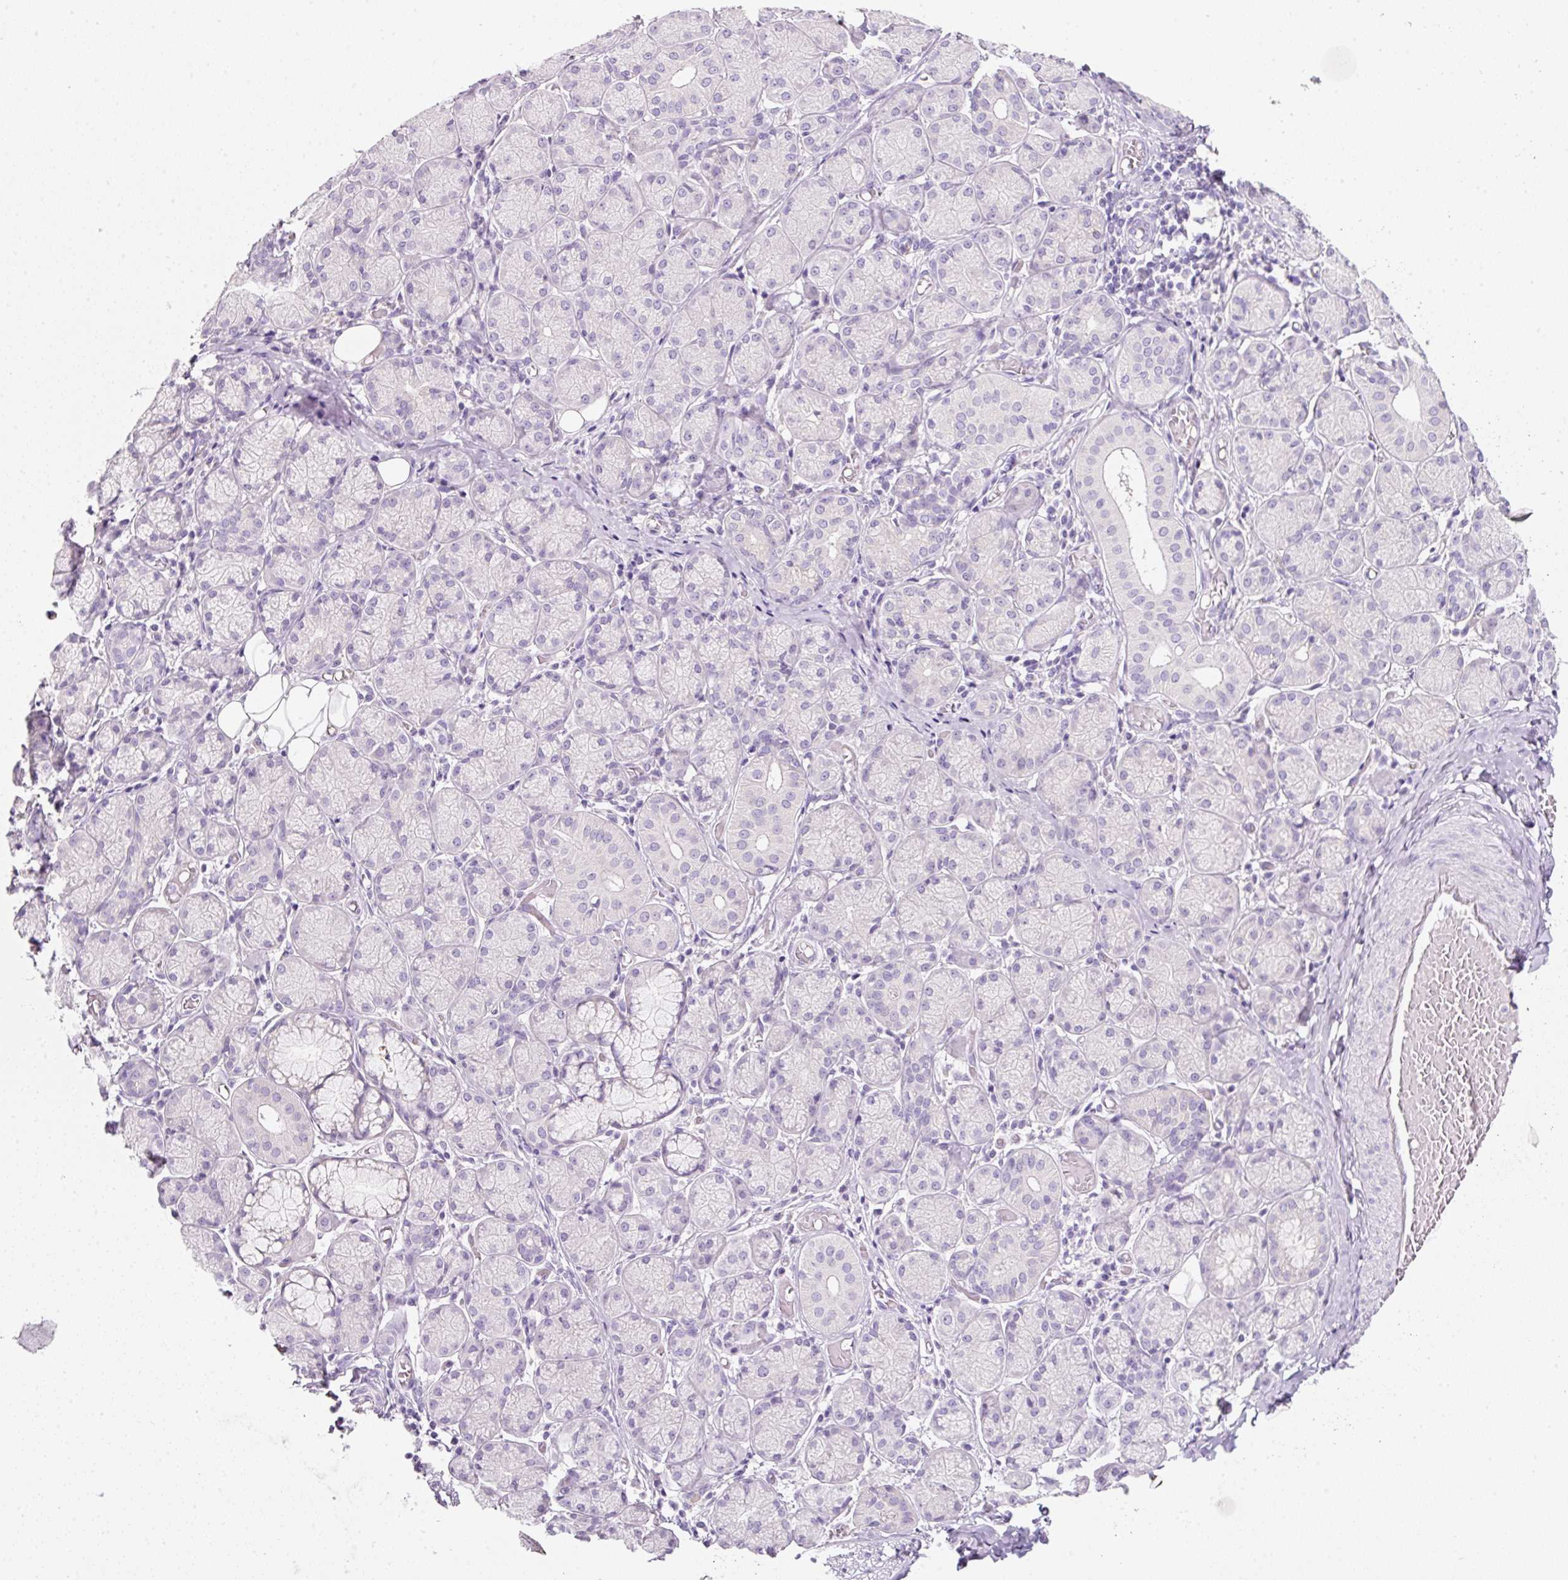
{"staining": {"intensity": "negative", "quantity": "none", "location": "none"}, "tissue": "adipose tissue", "cell_type": "Adipocytes", "image_type": "normal", "snomed": [{"axis": "morphology", "description": "Normal tissue, NOS"}, {"axis": "topography", "description": "Salivary gland"}, {"axis": "topography", "description": "Peripheral nerve tissue"}], "caption": "Adipose tissue stained for a protein using IHC demonstrates no expression adipocytes.", "gene": "SLC2A2", "patient": {"sex": "female", "age": 24}}